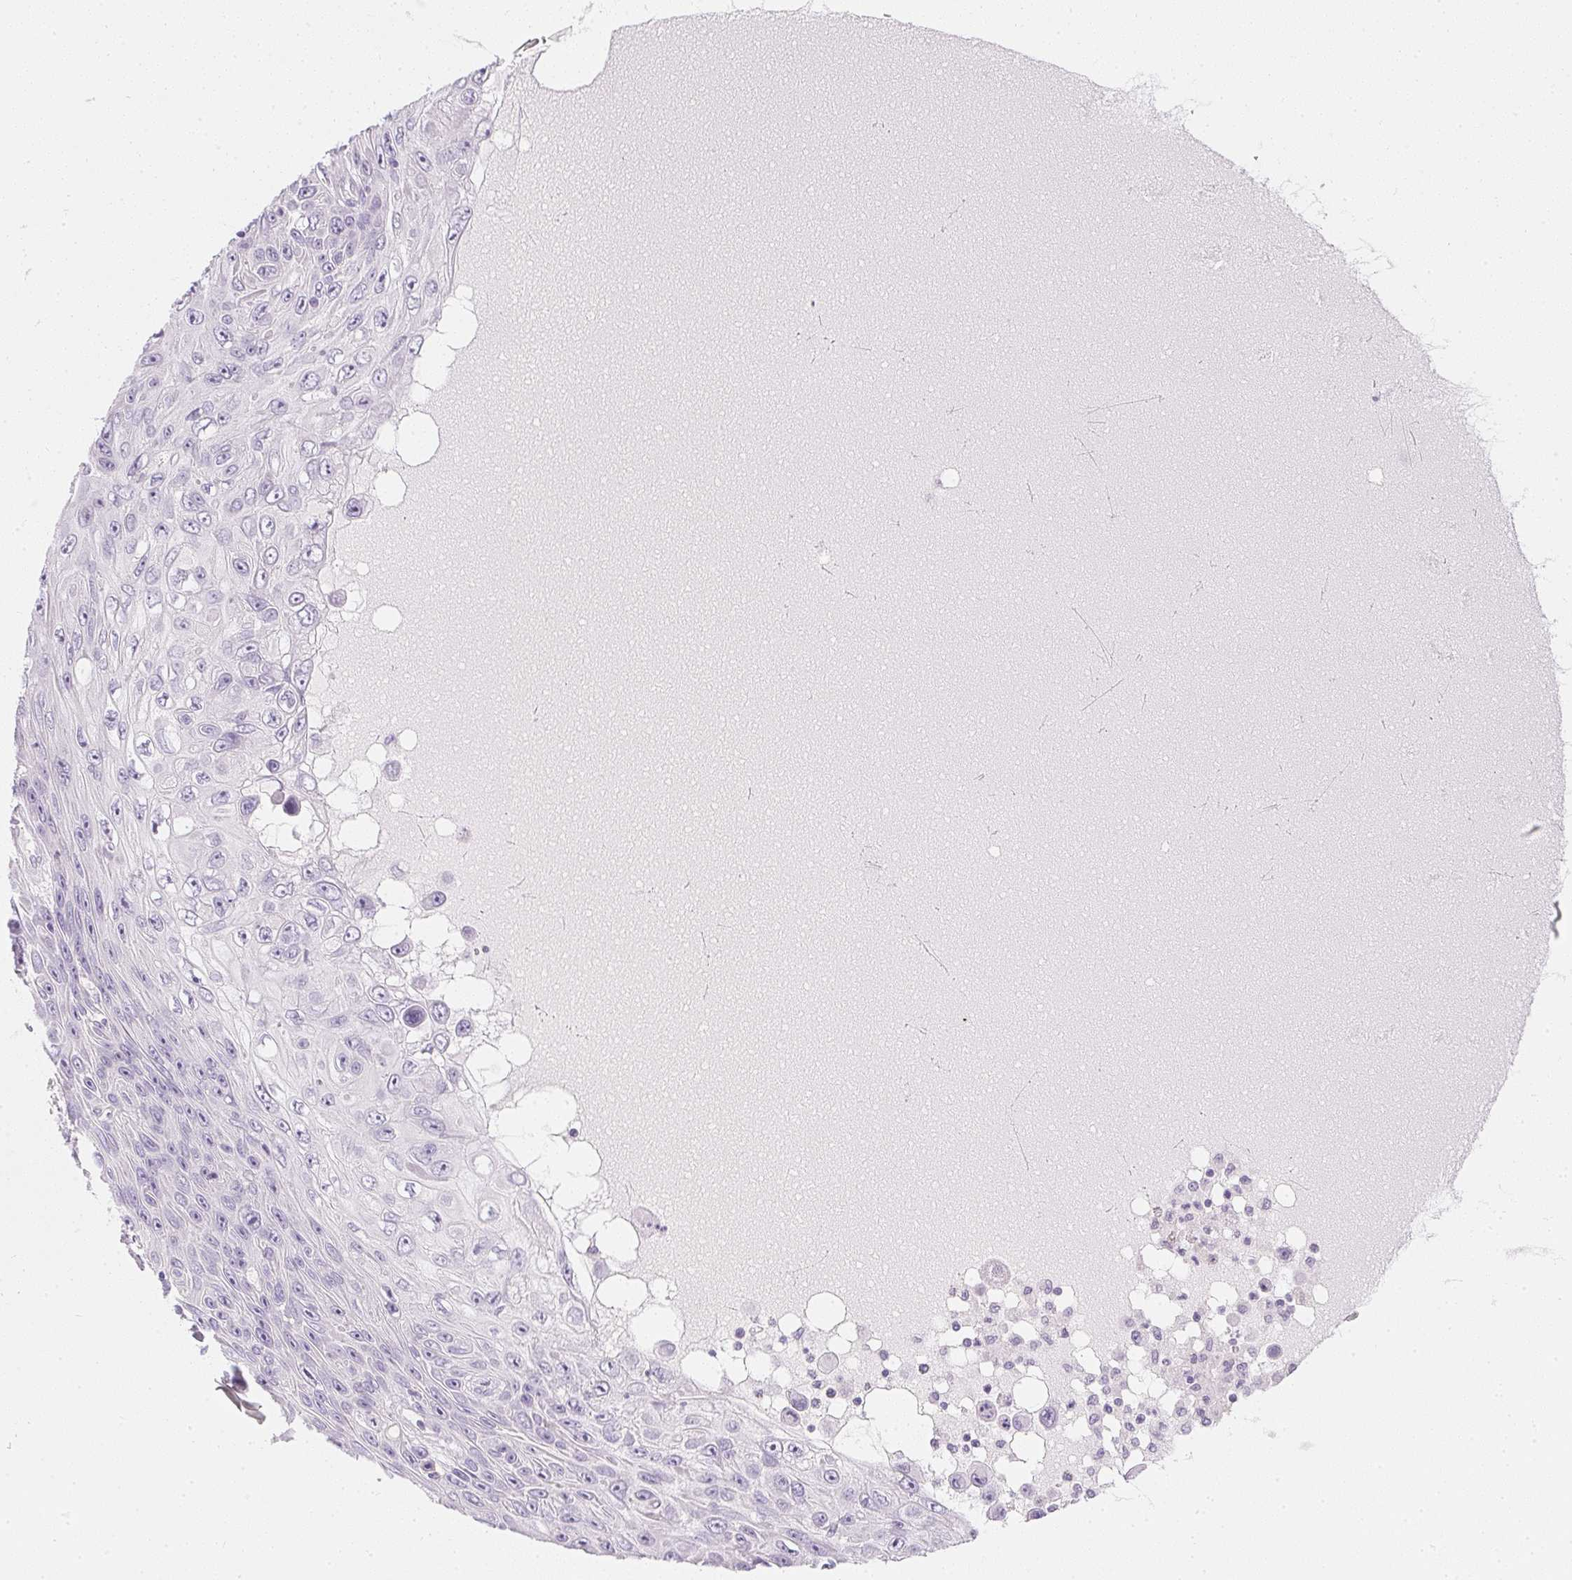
{"staining": {"intensity": "negative", "quantity": "none", "location": "none"}, "tissue": "skin cancer", "cell_type": "Tumor cells", "image_type": "cancer", "snomed": [{"axis": "morphology", "description": "Squamous cell carcinoma, NOS"}, {"axis": "topography", "description": "Skin"}], "caption": "High magnification brightfield microscopy of squamous cell carcinoma (skin) stained with DAB (3,3'-diaminobenzidine) (brown) and counterstained with hematoxylin (blue): tumor cells show no significant staining.", "gene": "PPY", "patient": {"sex": "male", "age": 82}}